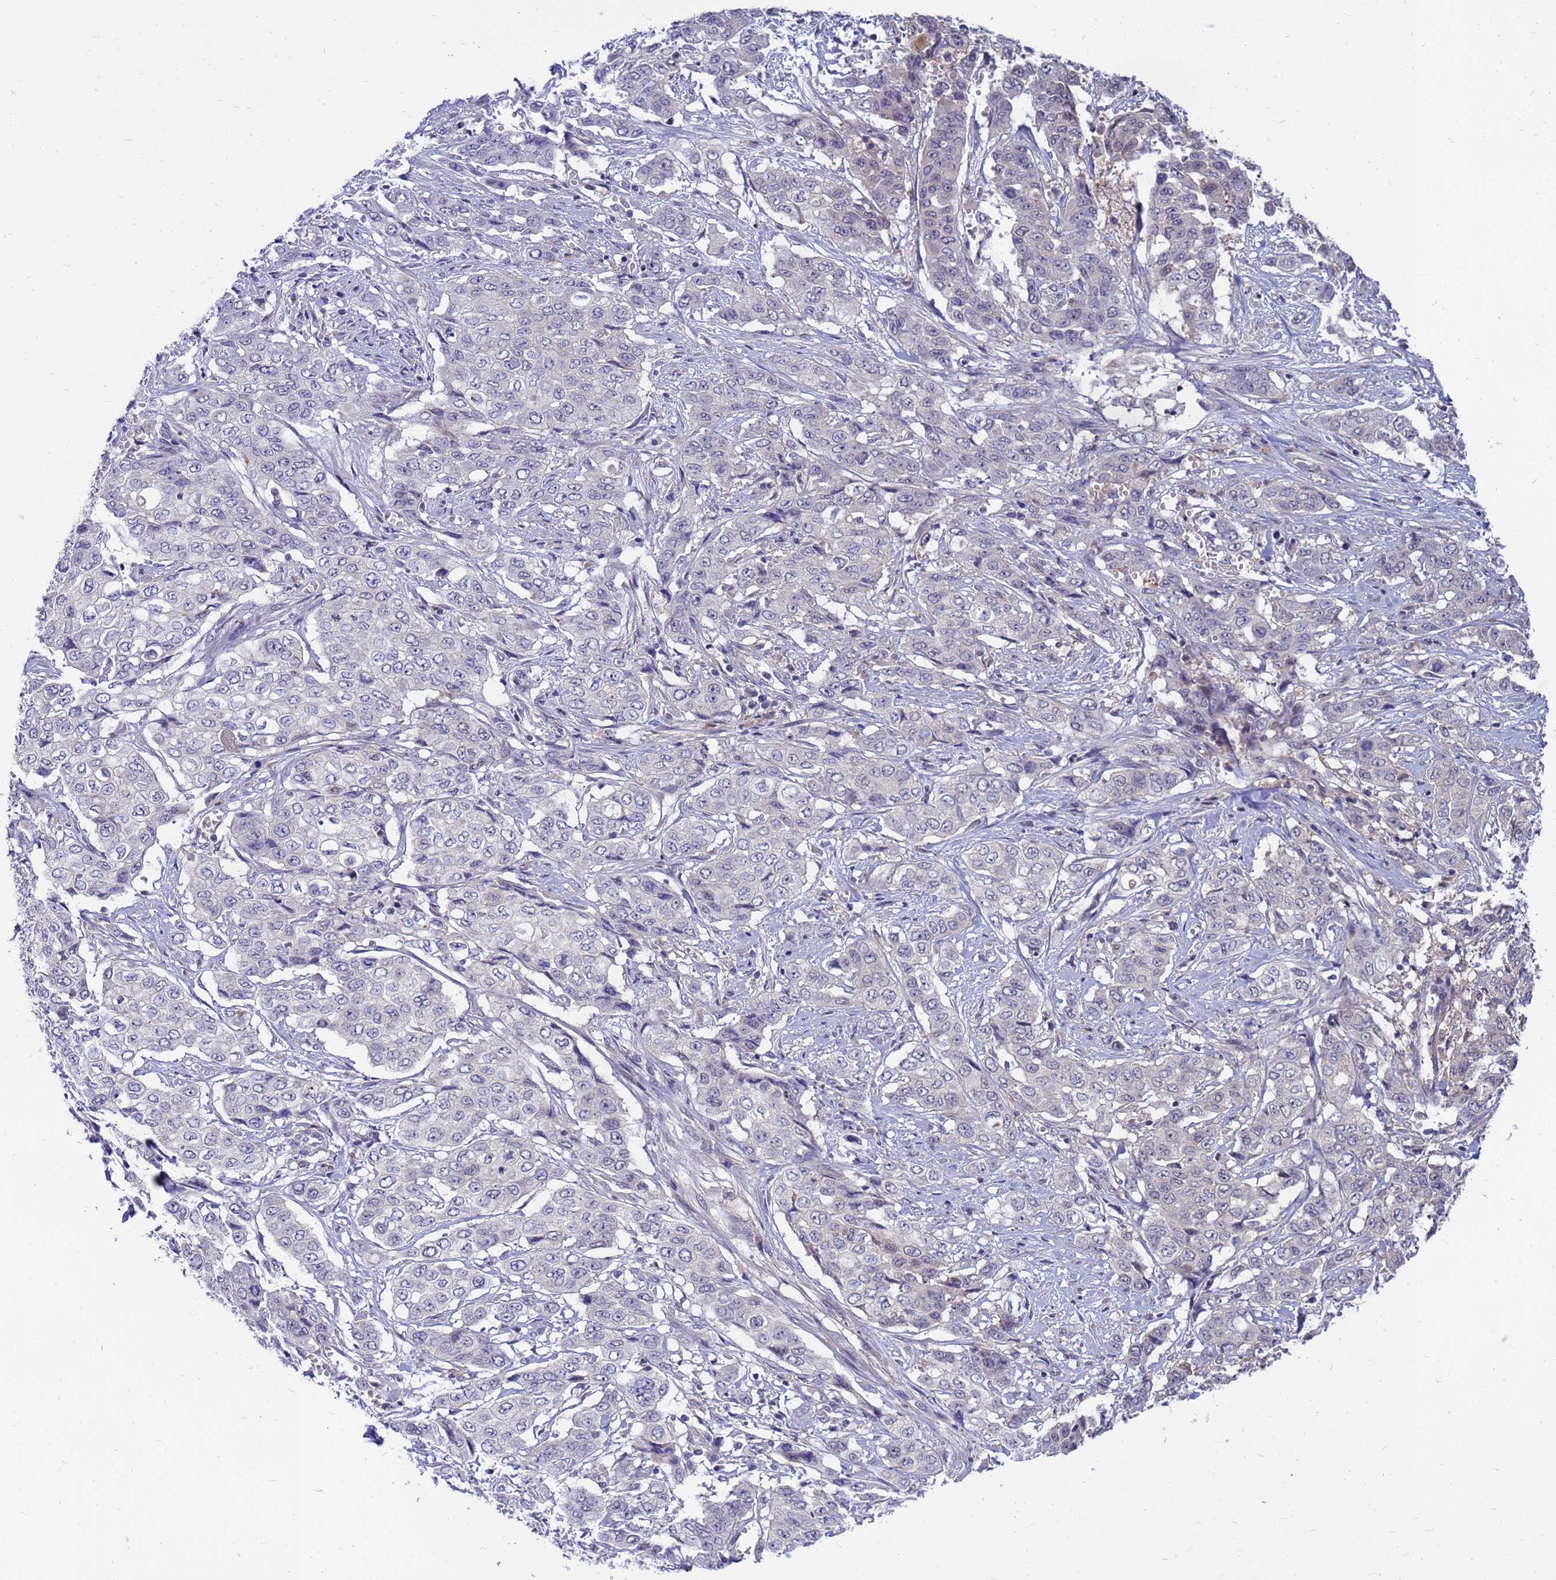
{"staining": {"intensity": "weak", "quantity": "<25%", "location": "cytoplasmic/membranous"}, "tissue": "stomach cancer", "cell_type": "Tumor cells", "image_type": "cancer", "snomed": [{"axis": "morphology", "description": "Adenocarcinoma, NOS"}, {"axis": "topography", "description": "Stomach, upper"}], "caption": "High magnification brightfield microscopy of stomach cancer (adenocarcinoma) stained with DAB (3,3'-diaminobenzidine) (brown) and counterstained with hematoxylin (blue): tumor cells show no significant expression.", "gene": "ENOPH1", "patient": {"sex": "male", "age": 62}}